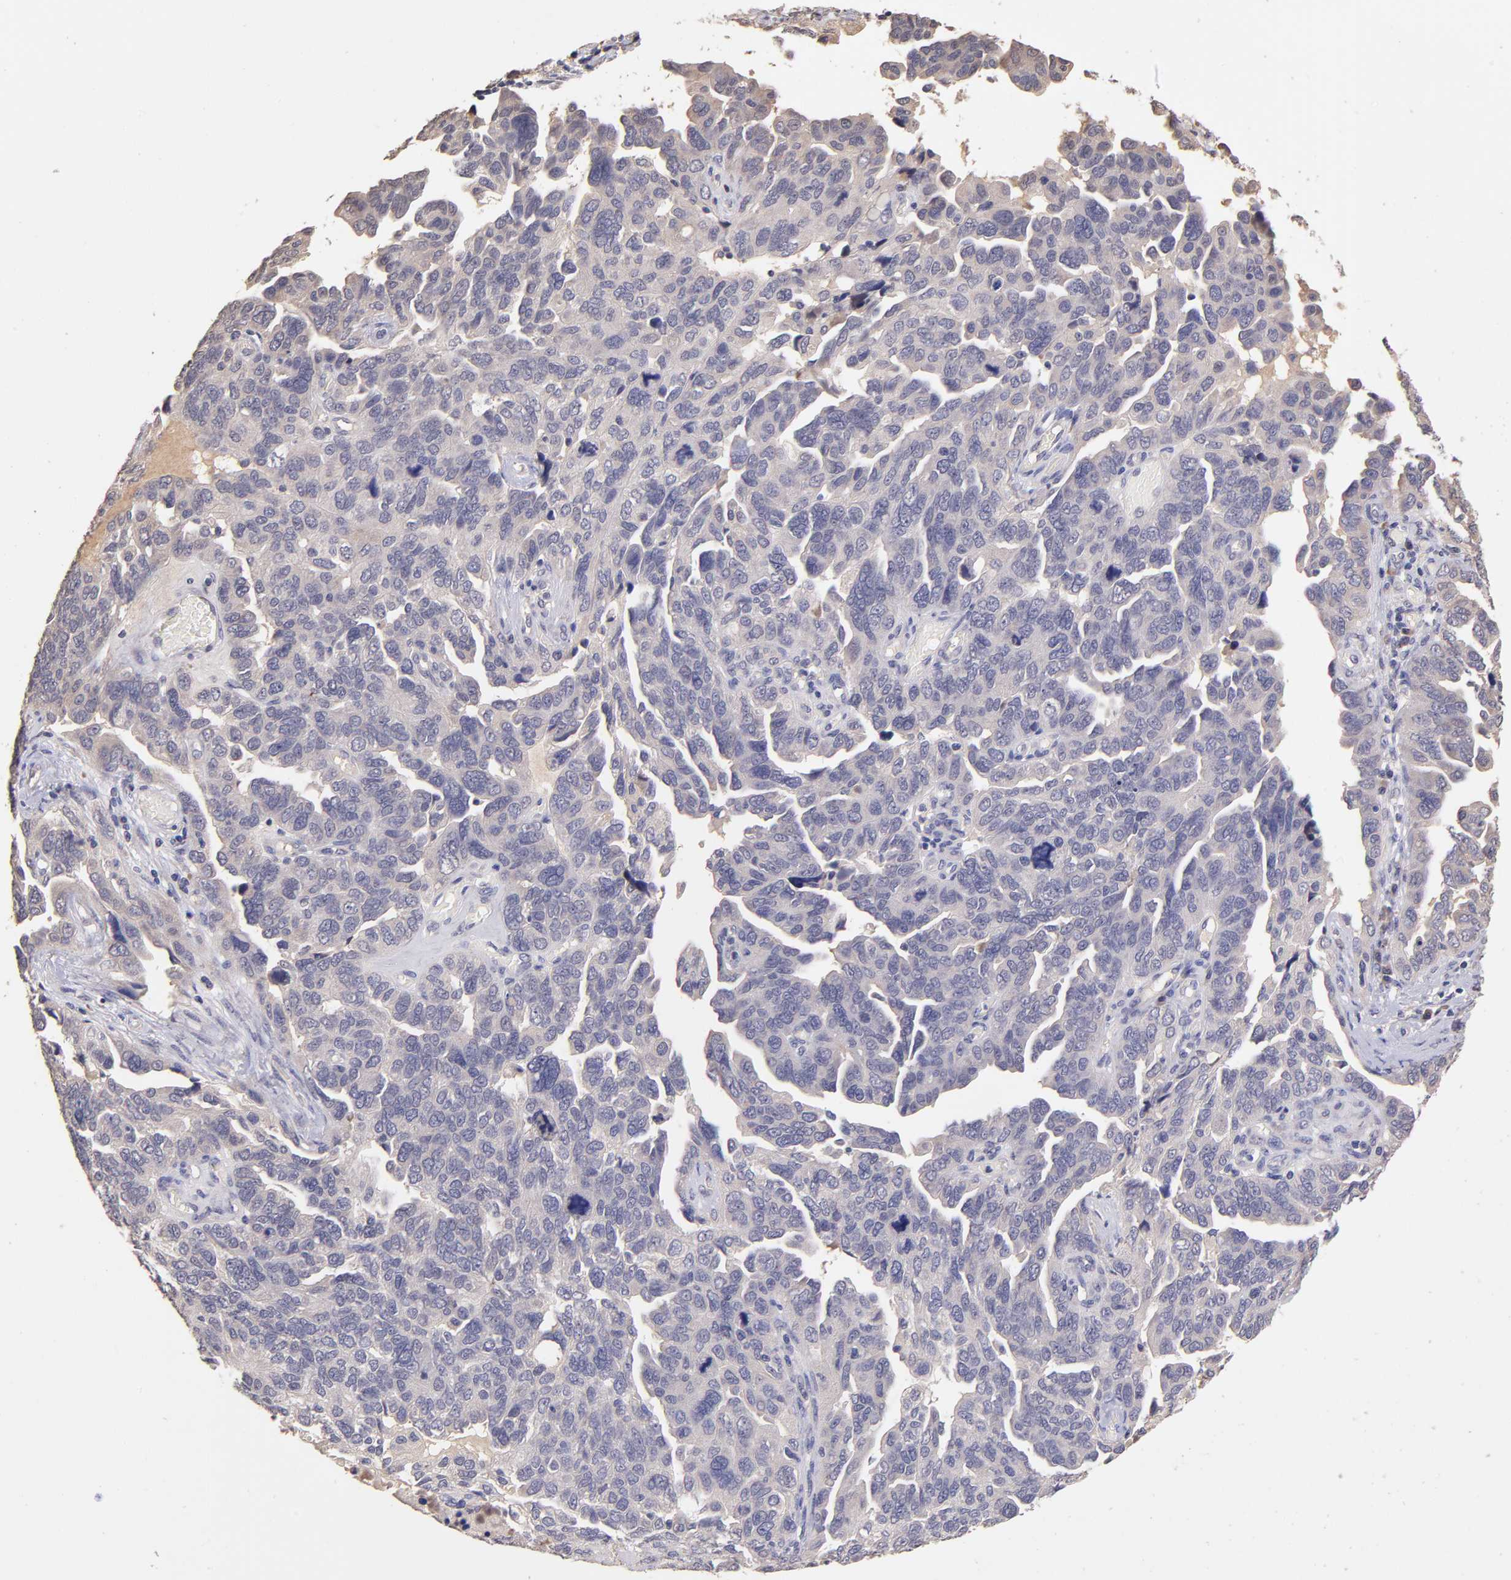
{"staining": {"intensity": "negative", "quantity": "none", "location": "none"}, "tissue": "ovarian cancer", "cell_type": "Tumor cells", "image_type": "cancer", "snomed": [{"axis": "morphology", "description": "Cystadenocarcinoma, serous, NOS"}, {"axis": "topography", "description": "Ovary"}], "caption": "Protein analysis of ovarian cancer (serous cystadenocarcinoma) shows no significant staining in tumor cells. (IHC, brightfield microscopy, high magnification).", "gene": "RNASEL", "patient": {"sex": "female", "age": 64}}